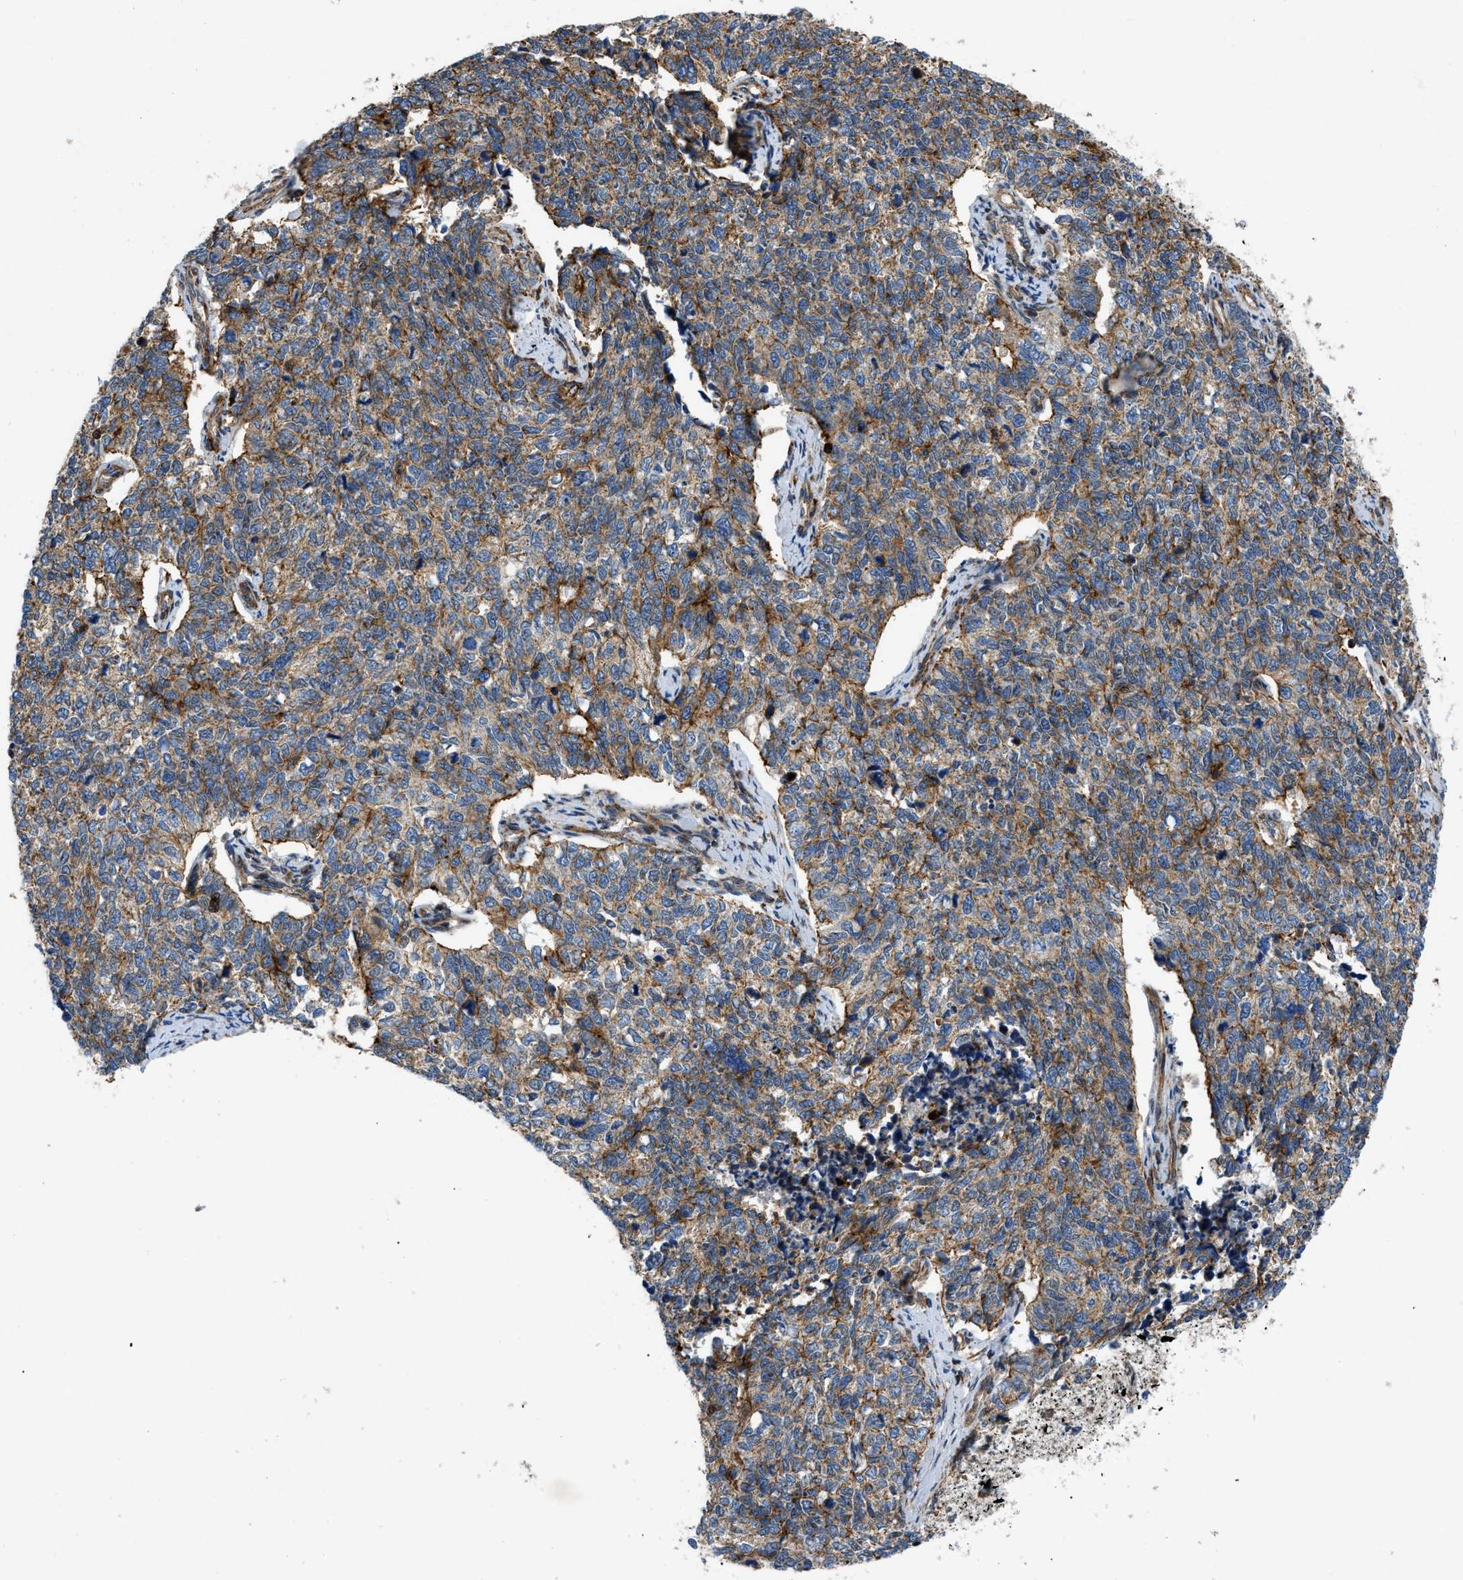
{"staining": {"intensity": "moderate", "quantity": ">75%", "location": "cytoplasmic/membranous"}, "tissue": "cervical cancer", "cell_type": "Tumor cells", "image_type": "cancer", "snomed": [{"axis": "morphology", "description": "Squamous cell carcinoma, NOS"}, {"axis": "topography", "description": "Cervix"}], "caption": "A histopathology image of human cervical cancer stained for a protein shows moderate cytoplasmic/membranous brown staining in tumor cells.", "gene": "DHODH", "patient": {"sex": "female", "age": 63}}